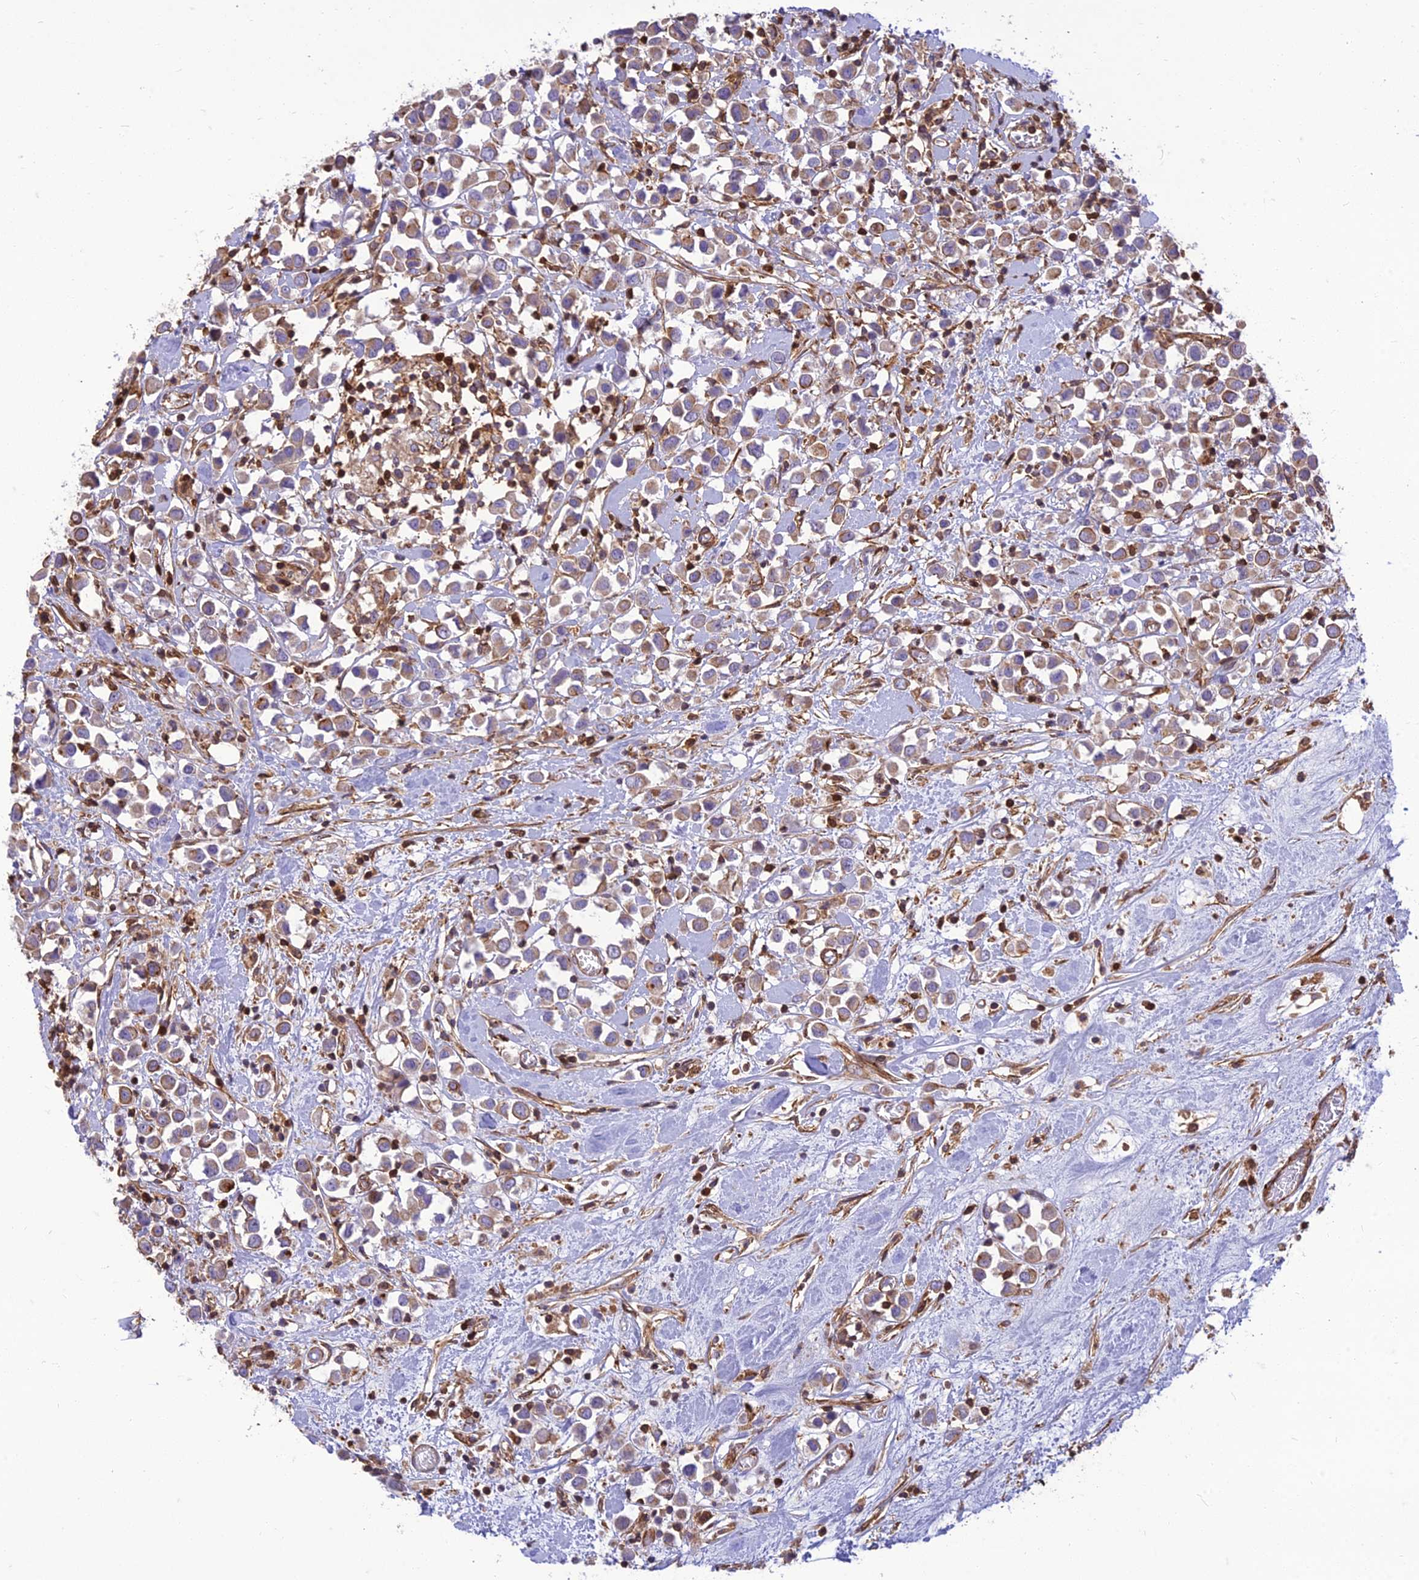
{"staining": {"intensity": "weak", "quantity": ">75%", "location": "cytoplasmic/membranous"}, "tissue": "breast cancer", "cell_type": "Tumor cells", "image_type": "cancer", "snomed": [{"axis": "morphology", "description": "Duct carcinoma"}, {"axis": "topography", "description": "Breast"}], "caption": "IHC (DAB (3,3'-diaminobenzidine)) staining of human breast cancer demonstrates weak cytoplasmic/membranous protein expression in about >75% of tumor cells.", "gene": "HPSE2", "patient": {"sex": "female", "age": 61}}